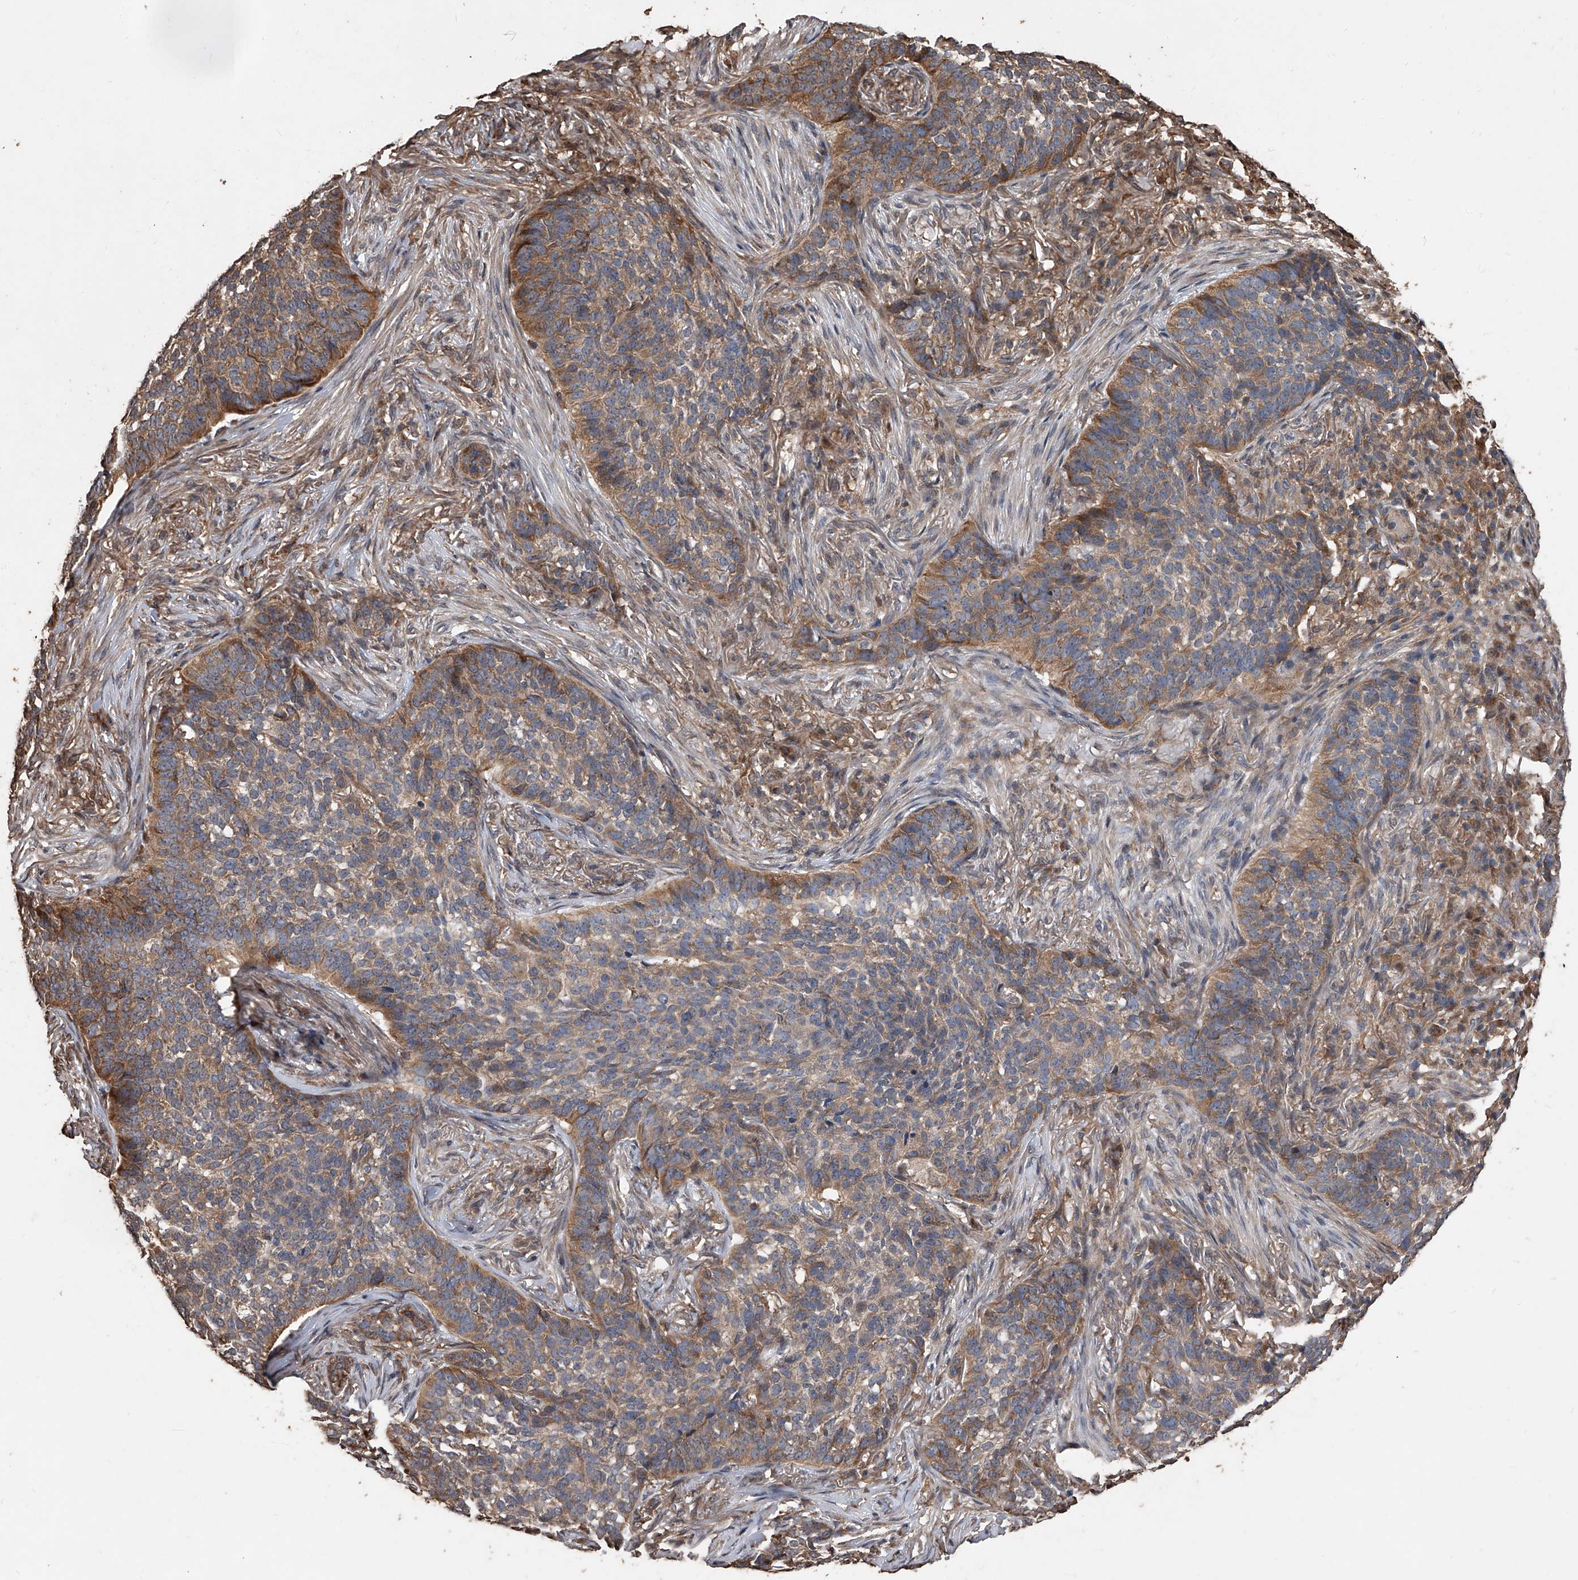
{"staining": {"intensity": "moderate", "quantity": "25%-75%", "location": "cytoplasmic/membranous"}, "tissue": "skin cancer", "cell_type": "Tumor cells", "image_type": "cancer", "snomed": [{"axis": "morphology", "description": "Basal cell carcinoma"}, {"axis": "topography", "description": "Skin"}], "caption": "Tumor cells demonstrate moderate cytoplasmic/membranous expression in approximately 25%-75% of cells in skin cancer.", "gene": "LTV1", "patient": {"sex": "male", "age": 85}}